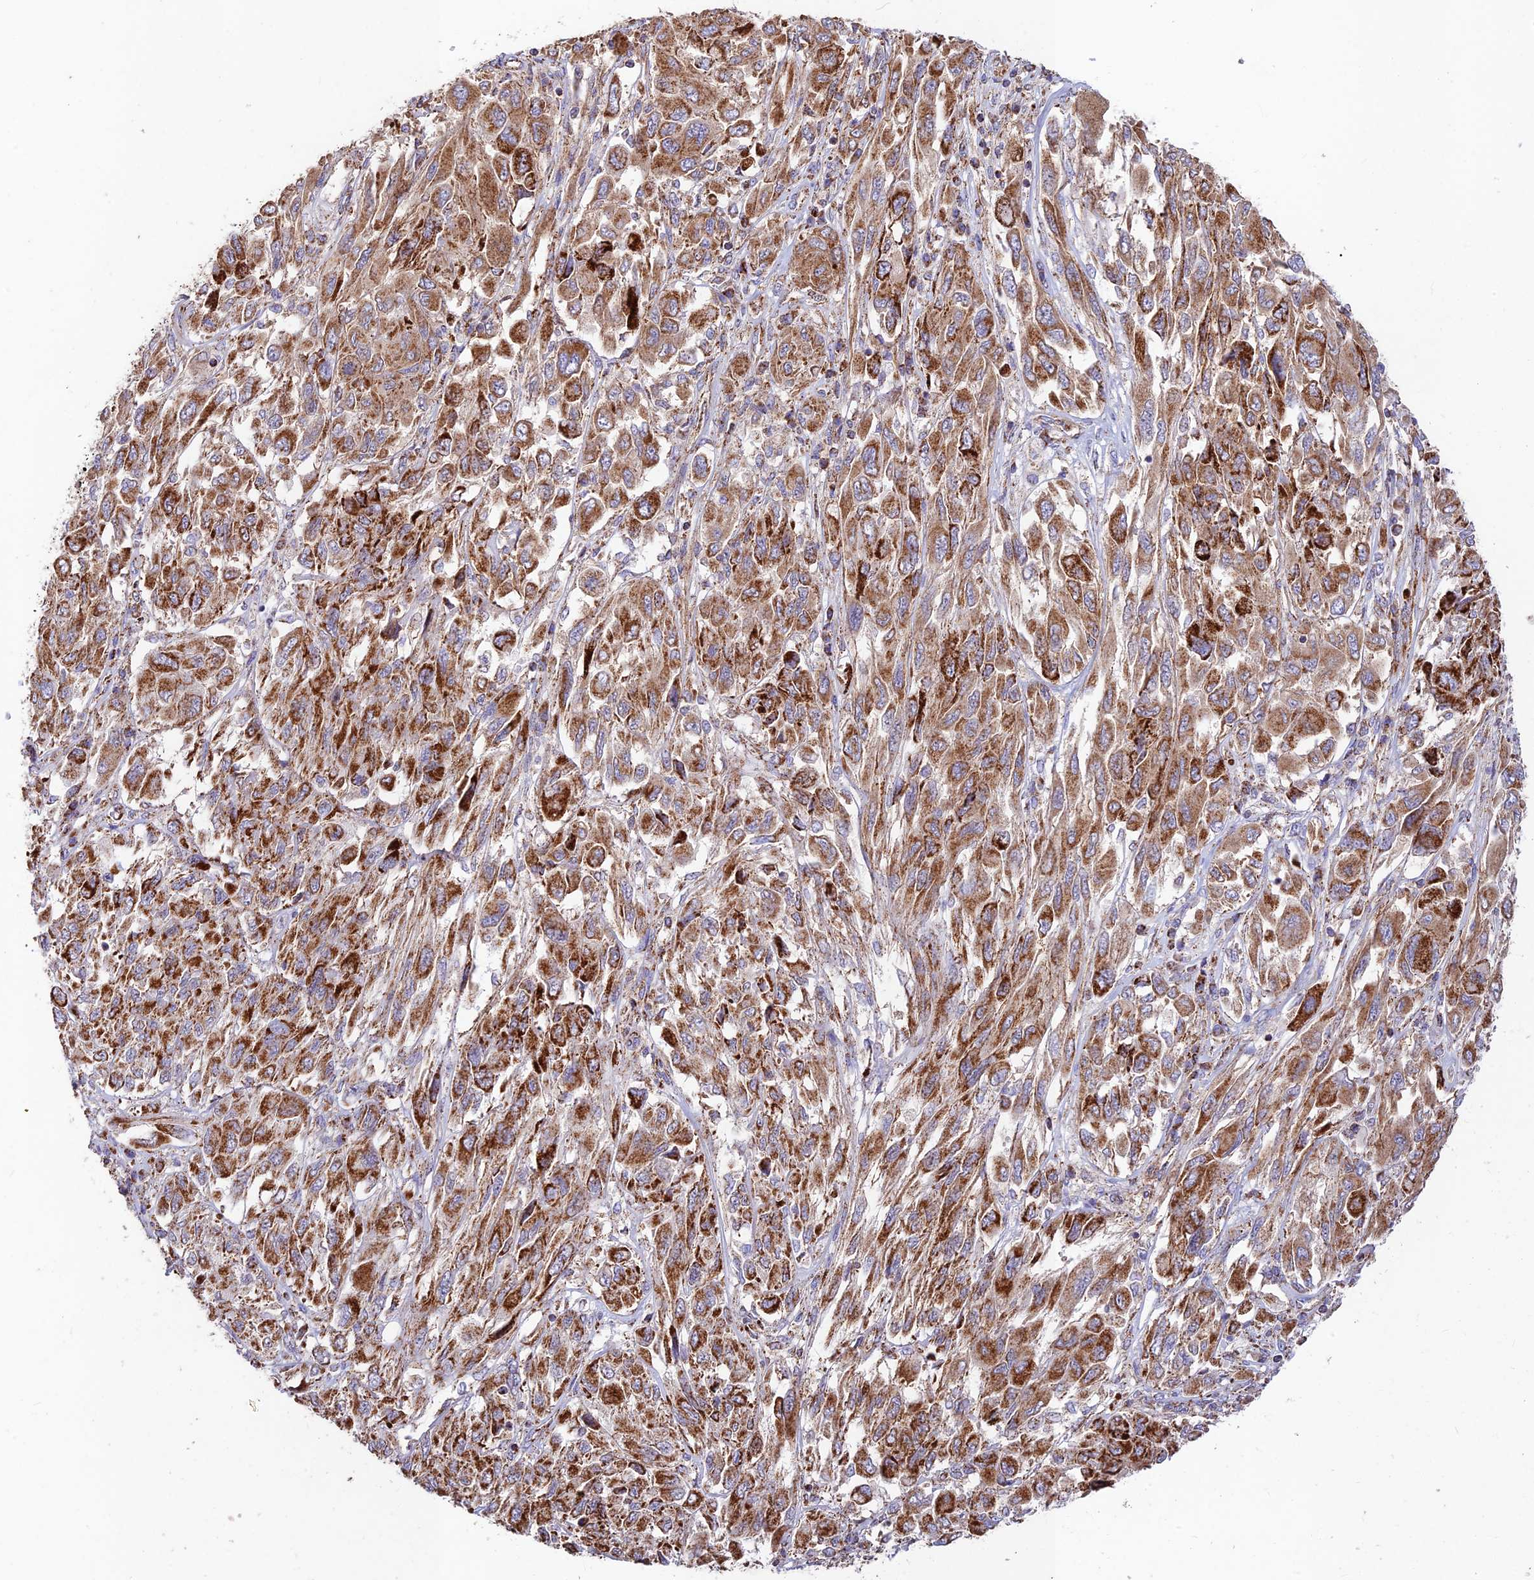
{"staining": {"intensity": "strong", "quantity": ">75%", "location": "cytoplasmic/membranous"}, "tissue": "melanoma", "cell_type": "Tumor cells", "image_type": "cancer", "snomed": [{"axis": "morphology", "description": "Malignant melanoma, NOS"}, {"axis": "topography", "description": "Skin"}], "caption": "IHC micrograph of human malignant melanoma stained for a protein (brown), which reveals high levels of strong cytoplasmic/membranous staining in approximately >75% of tumor cells.", "gene": "KHDC3L", "patient": {"sex": "female", "age": 91}}